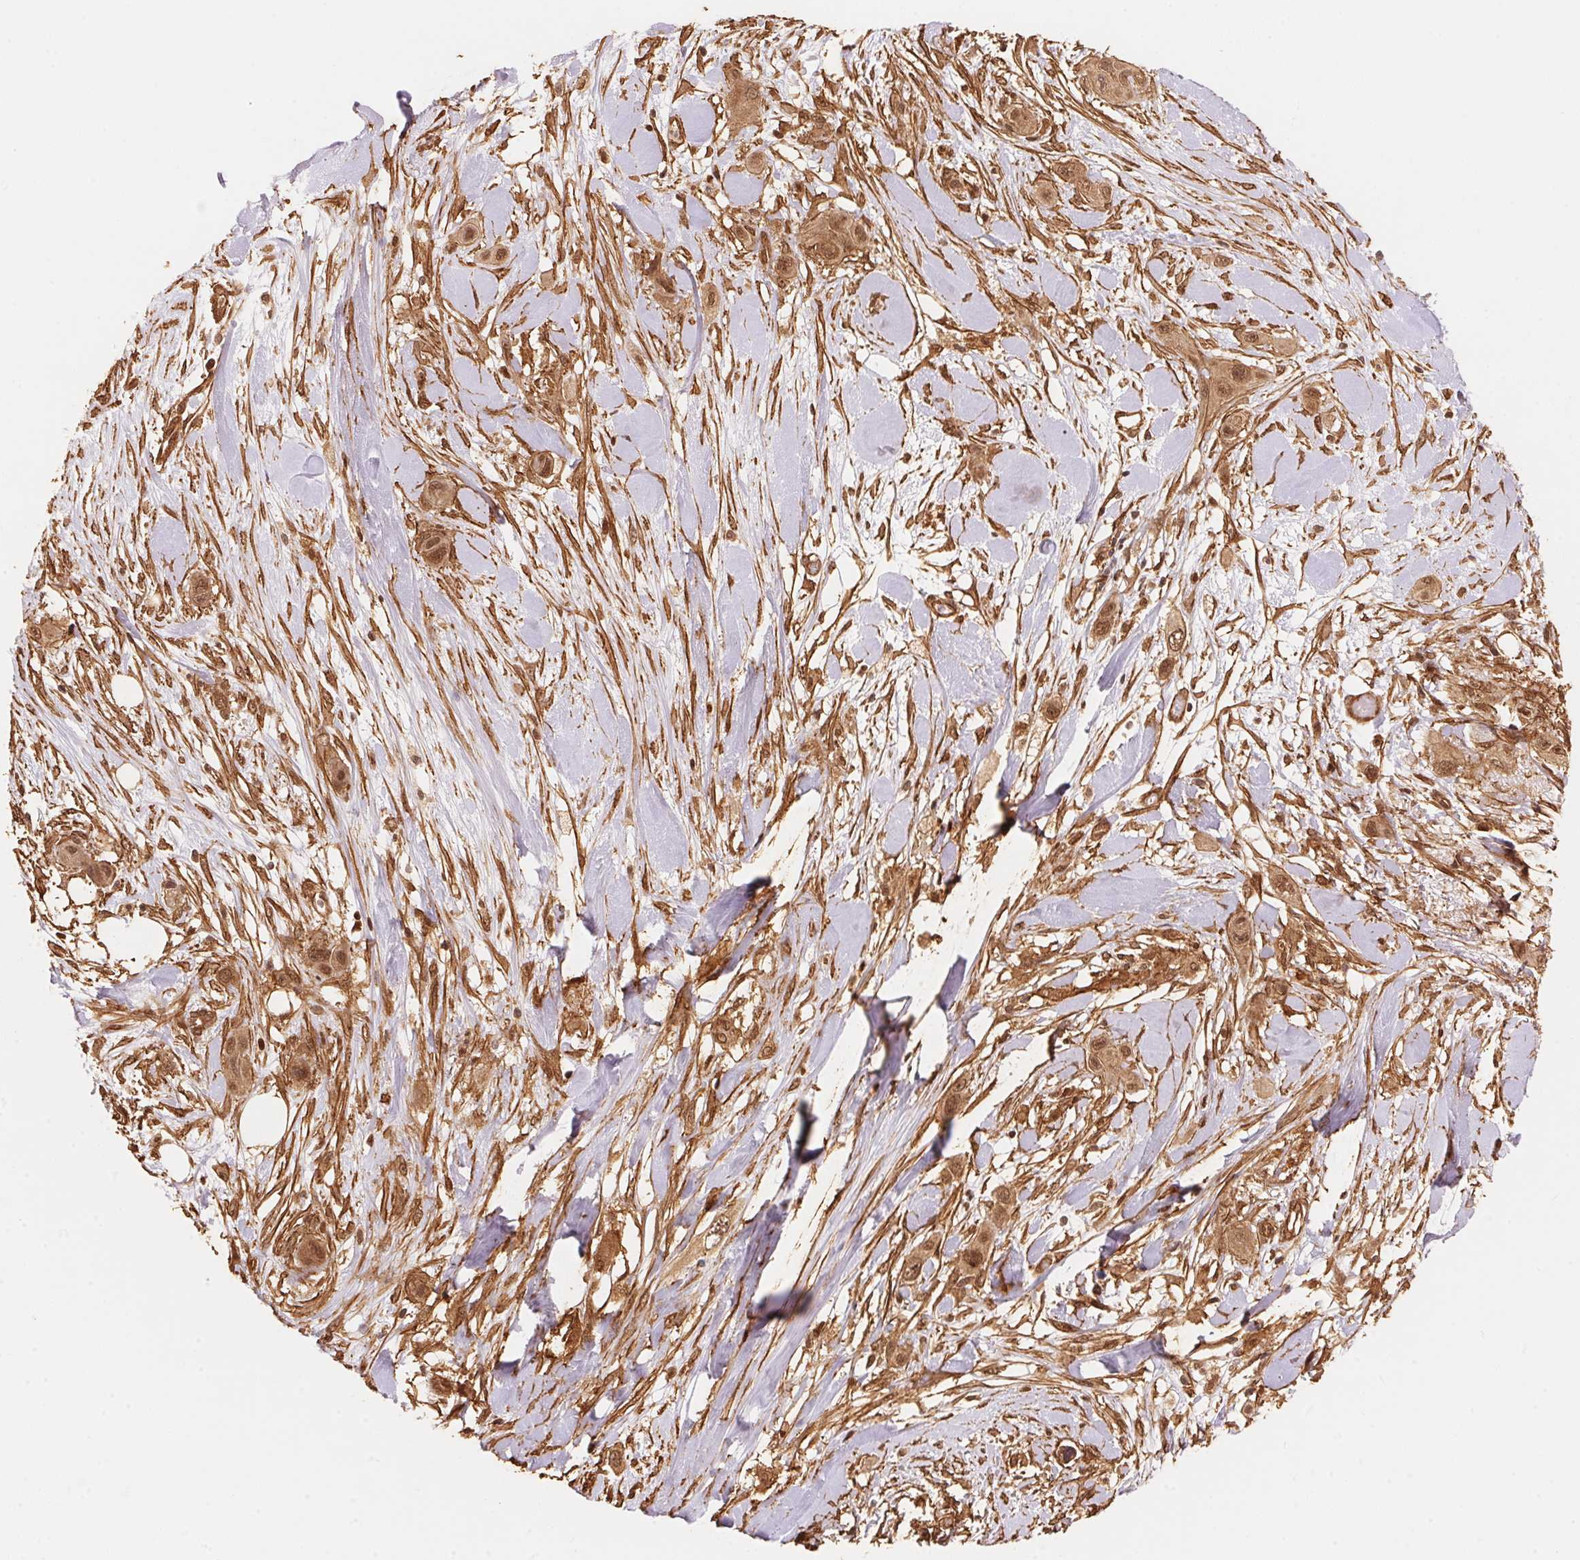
{"staining": {"intensity": "moderate", "quantity": ">75%", "location": "cytoplasmic/membranous,nuclear"}, "tissue": "skin cancer", "cell_type": "Tumor cells", "image_type": "cancer", "snomed": [{"axis": "morphology", "description": "Squamous cell carcinoma, NOS"}, {"axis": "topography", "description": "Skin"}], "caption": "Moderate cytoplasmic/membranous and nuclear positivity for a protein is seen in approximately >75% of tumor cells of skin cancer (squamous cell carcinoma) using immunohistochemistry.", "gene": "TNIP2", "patient": {"sex": "male", "age": 79}}